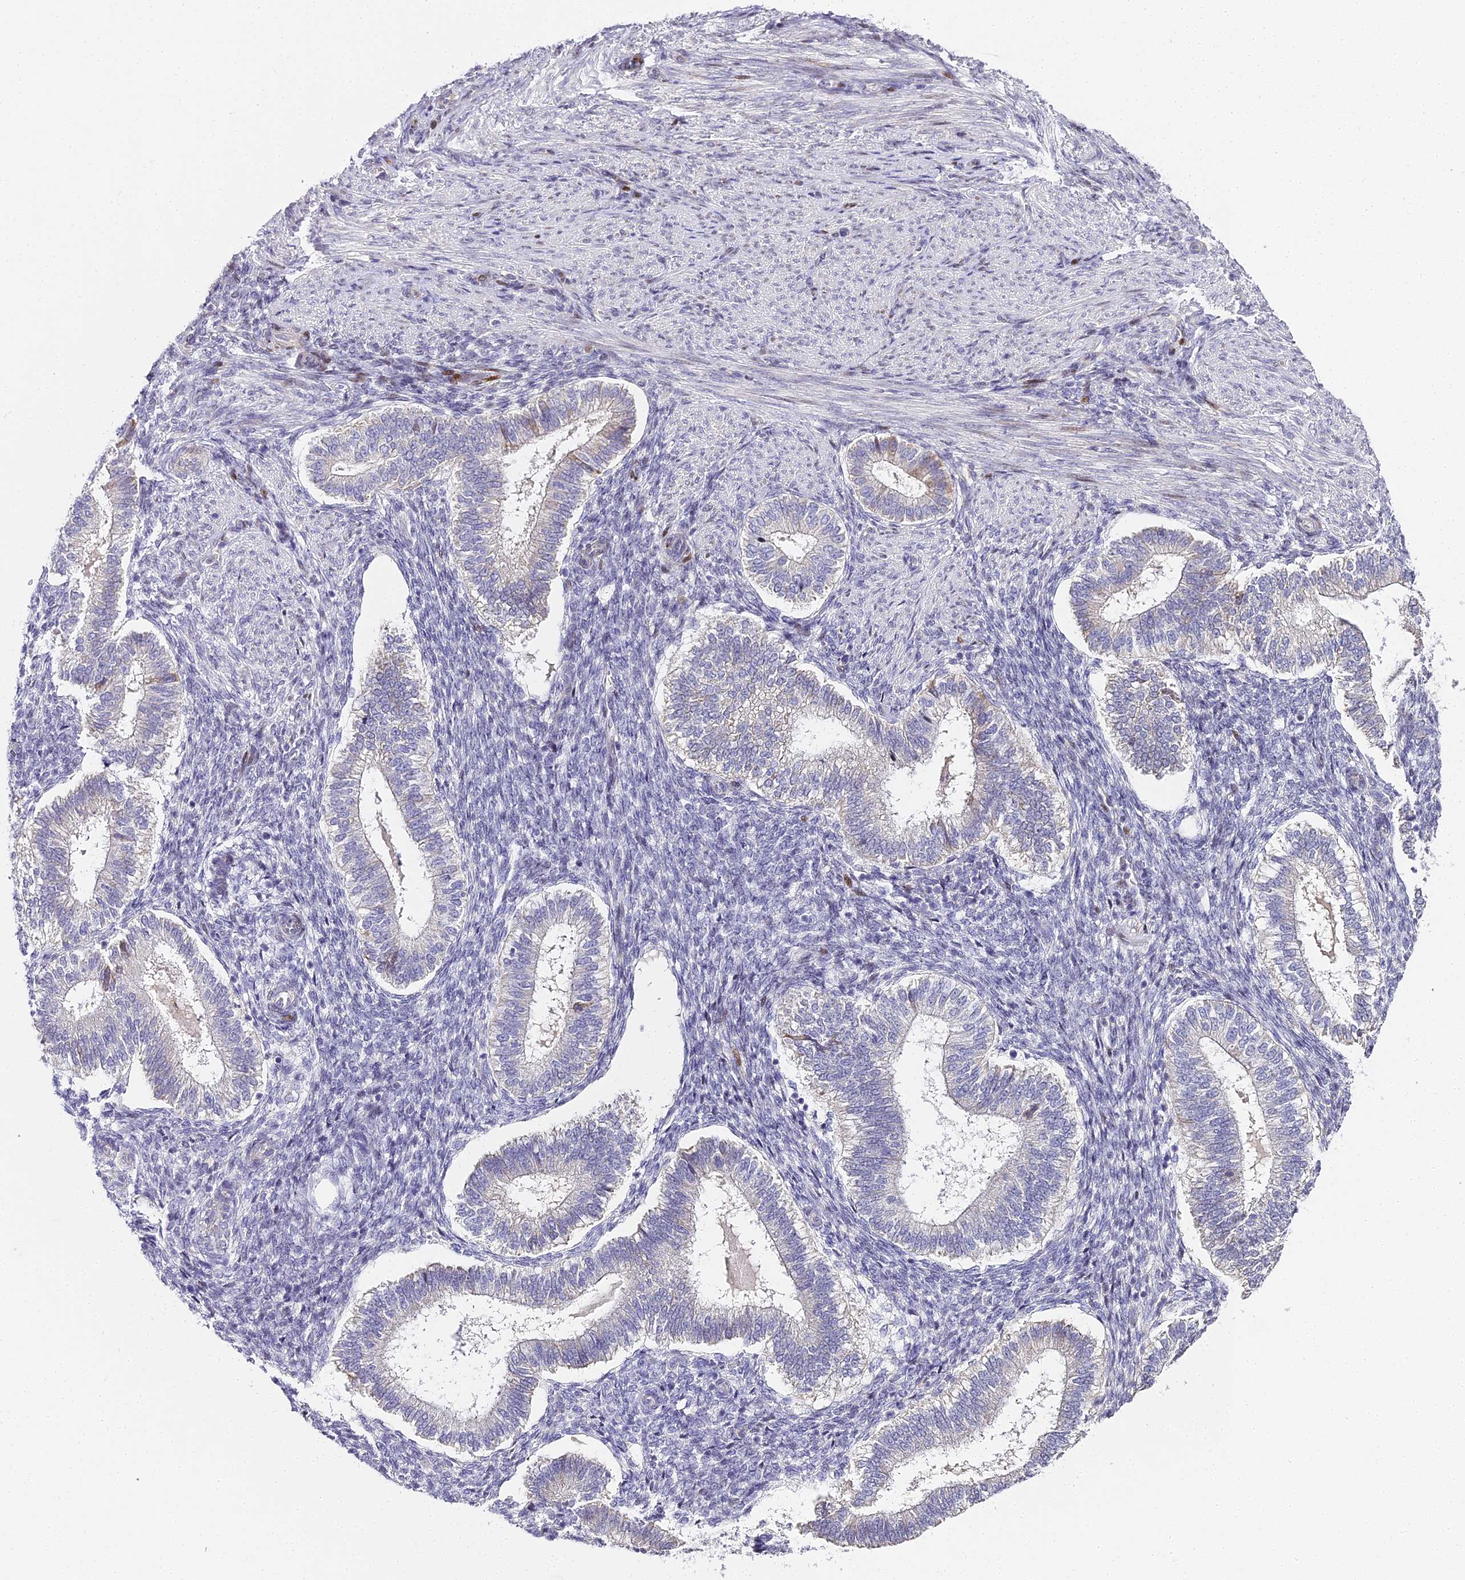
{"staining": {"intensity": "negative", "quantity": "none", "location": "none"}, "tissue": "endometrium", "cell_type": "Cells in endometrial stroma", "image_type": "normal", "snomed": [{"axis": "morphology", "description": "Normal tissue, NOS"}, {"axis": "topography", "description": "Endometrium"}], "caption": "An image of endometrium stained for a protein reveals no brown staining in cells in endometrial stroma. The staining is performed using DAB (3,3'-diaminobenzidine) brown chromogen with nuclei counter-stained in using hematoxylin.", "gene": "SERP1", "patient": {"sex": "female", "age": 25}}